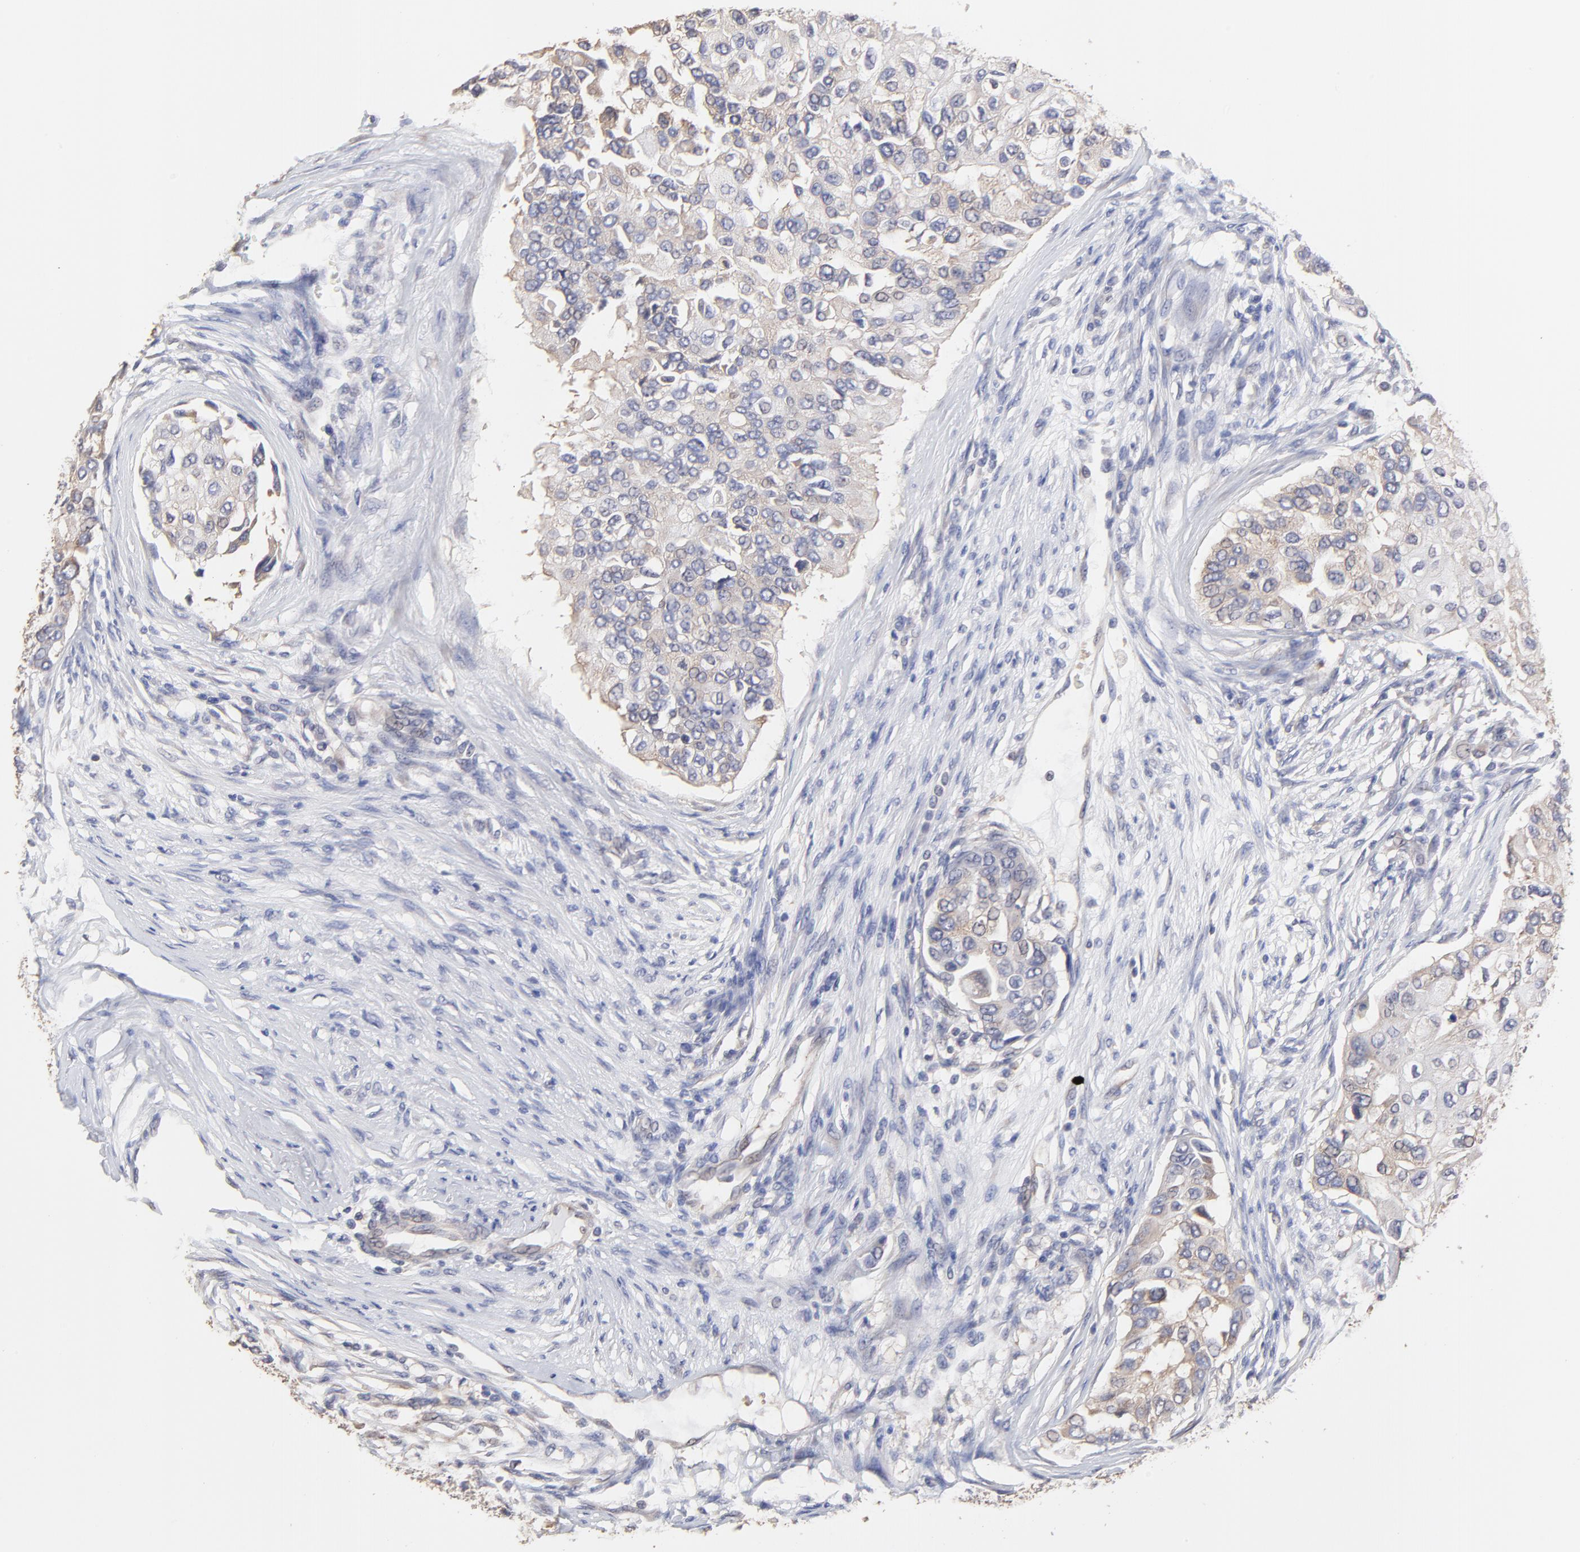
{"staining": {"intensity": "weak", "quantity": "25%-75%", "location": "cytoplasmic/membranous"}, "tissue": "breast cancer", "cell_type": "Tumor cells", "image_type": "cancer", "snomed": [{"axis": "morphology", "description": "Normal tissue, NOS"}, {"axis": "morphology", "description": "Duct carcinoma"}, {"axis": "topography", "description": "Breast"}], "caption": "Breast cancer stained for a protein (brown) demonstrates weak cytoplasmic/membranous positive expression in about 25%-75% of tumor cells.", "gene": "CCT2", "patient": {"sex": "female", "age": 49}}